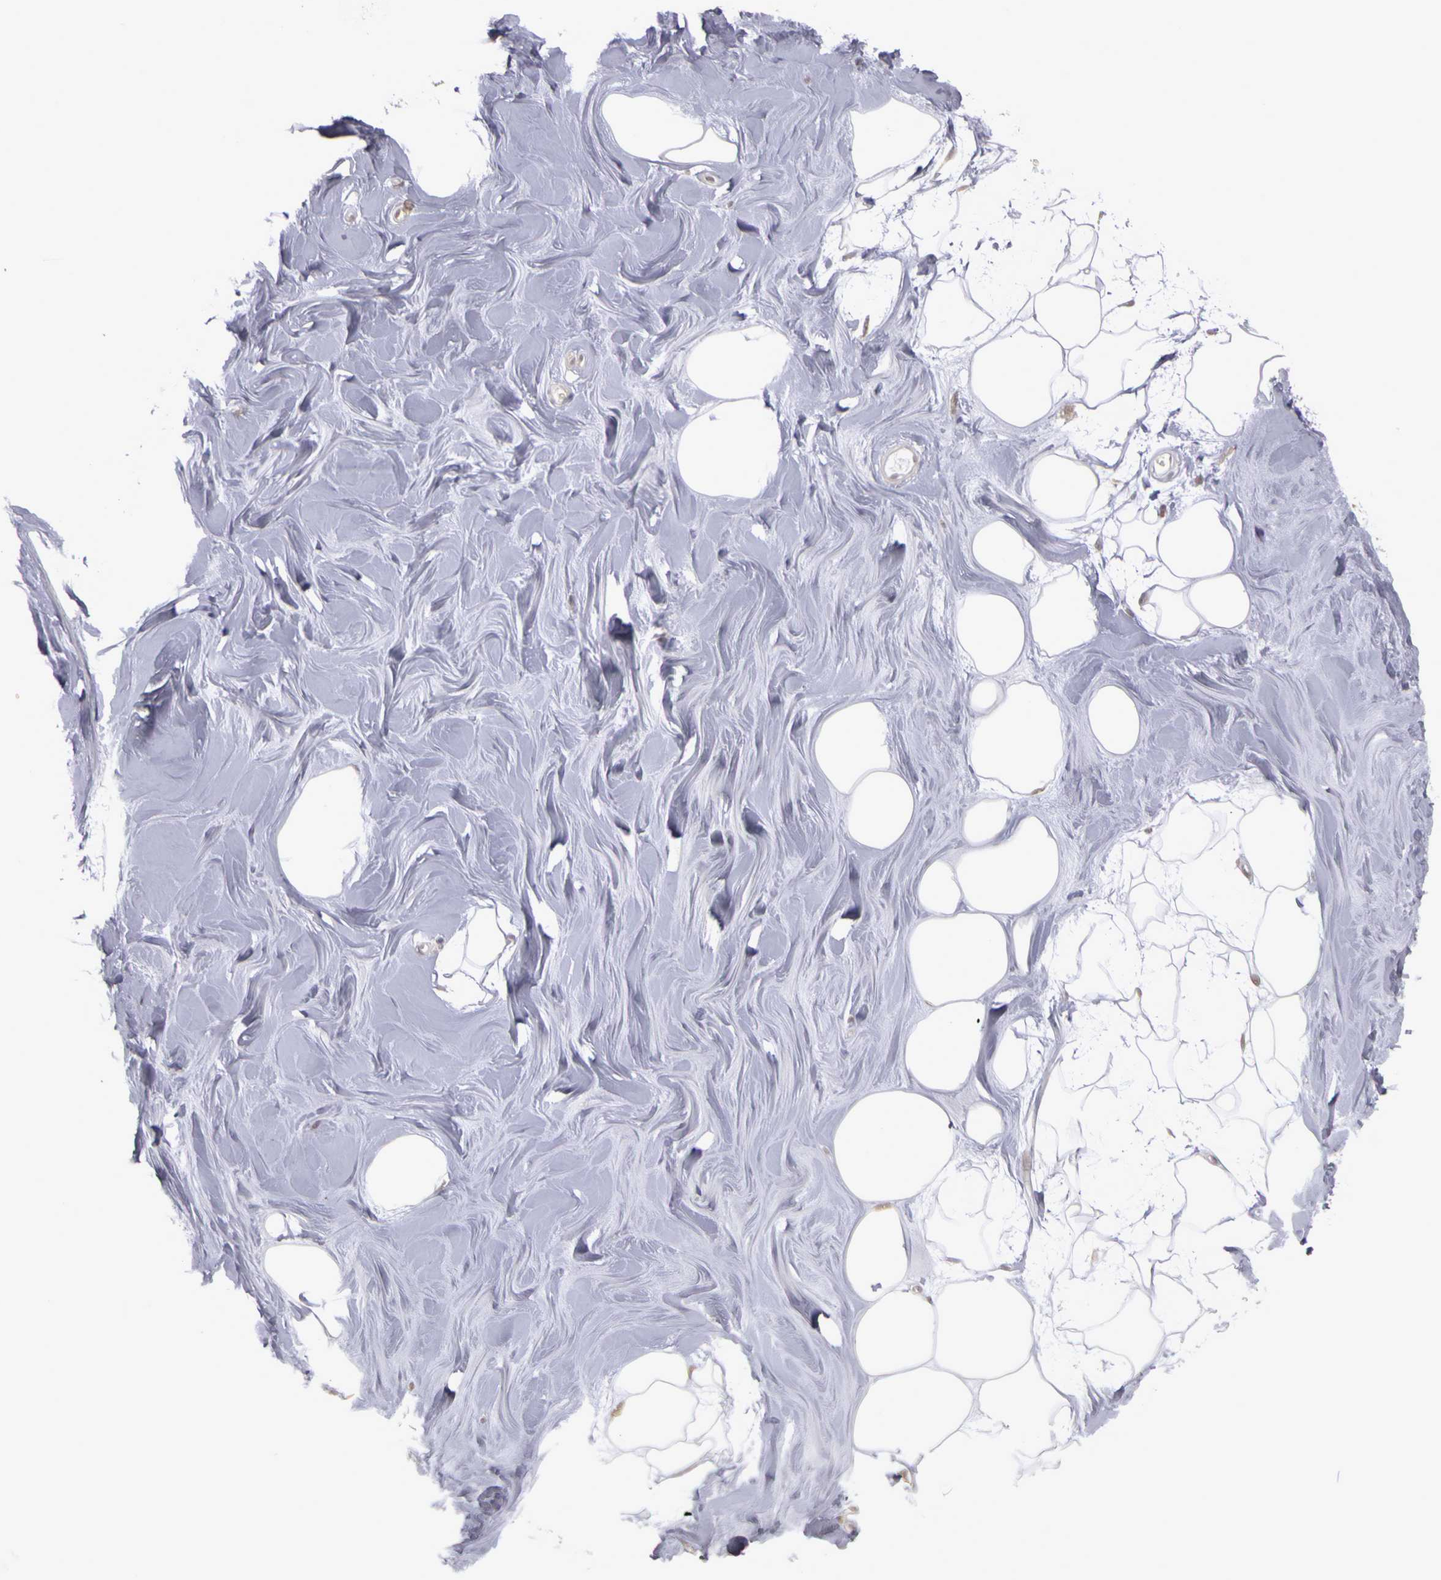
{"staining": {"intensity": "negative", "quantity": "none", "location": "none"}, "tissue": "adipose tissue", "cell_type": "Adipocytes", "image_type": "normal", "snomed": [{"axis": "morphology", "description": "Normal tissue, NOS"}, {"axis": "topography", "description": "Breast"}], "caption": "IHC image of benign human adipose tissue stained for a protein (brown), which displays no expression in adipocytes.", "gene": "FRMD7", "patient": {"sex": "female", "age": 44}}